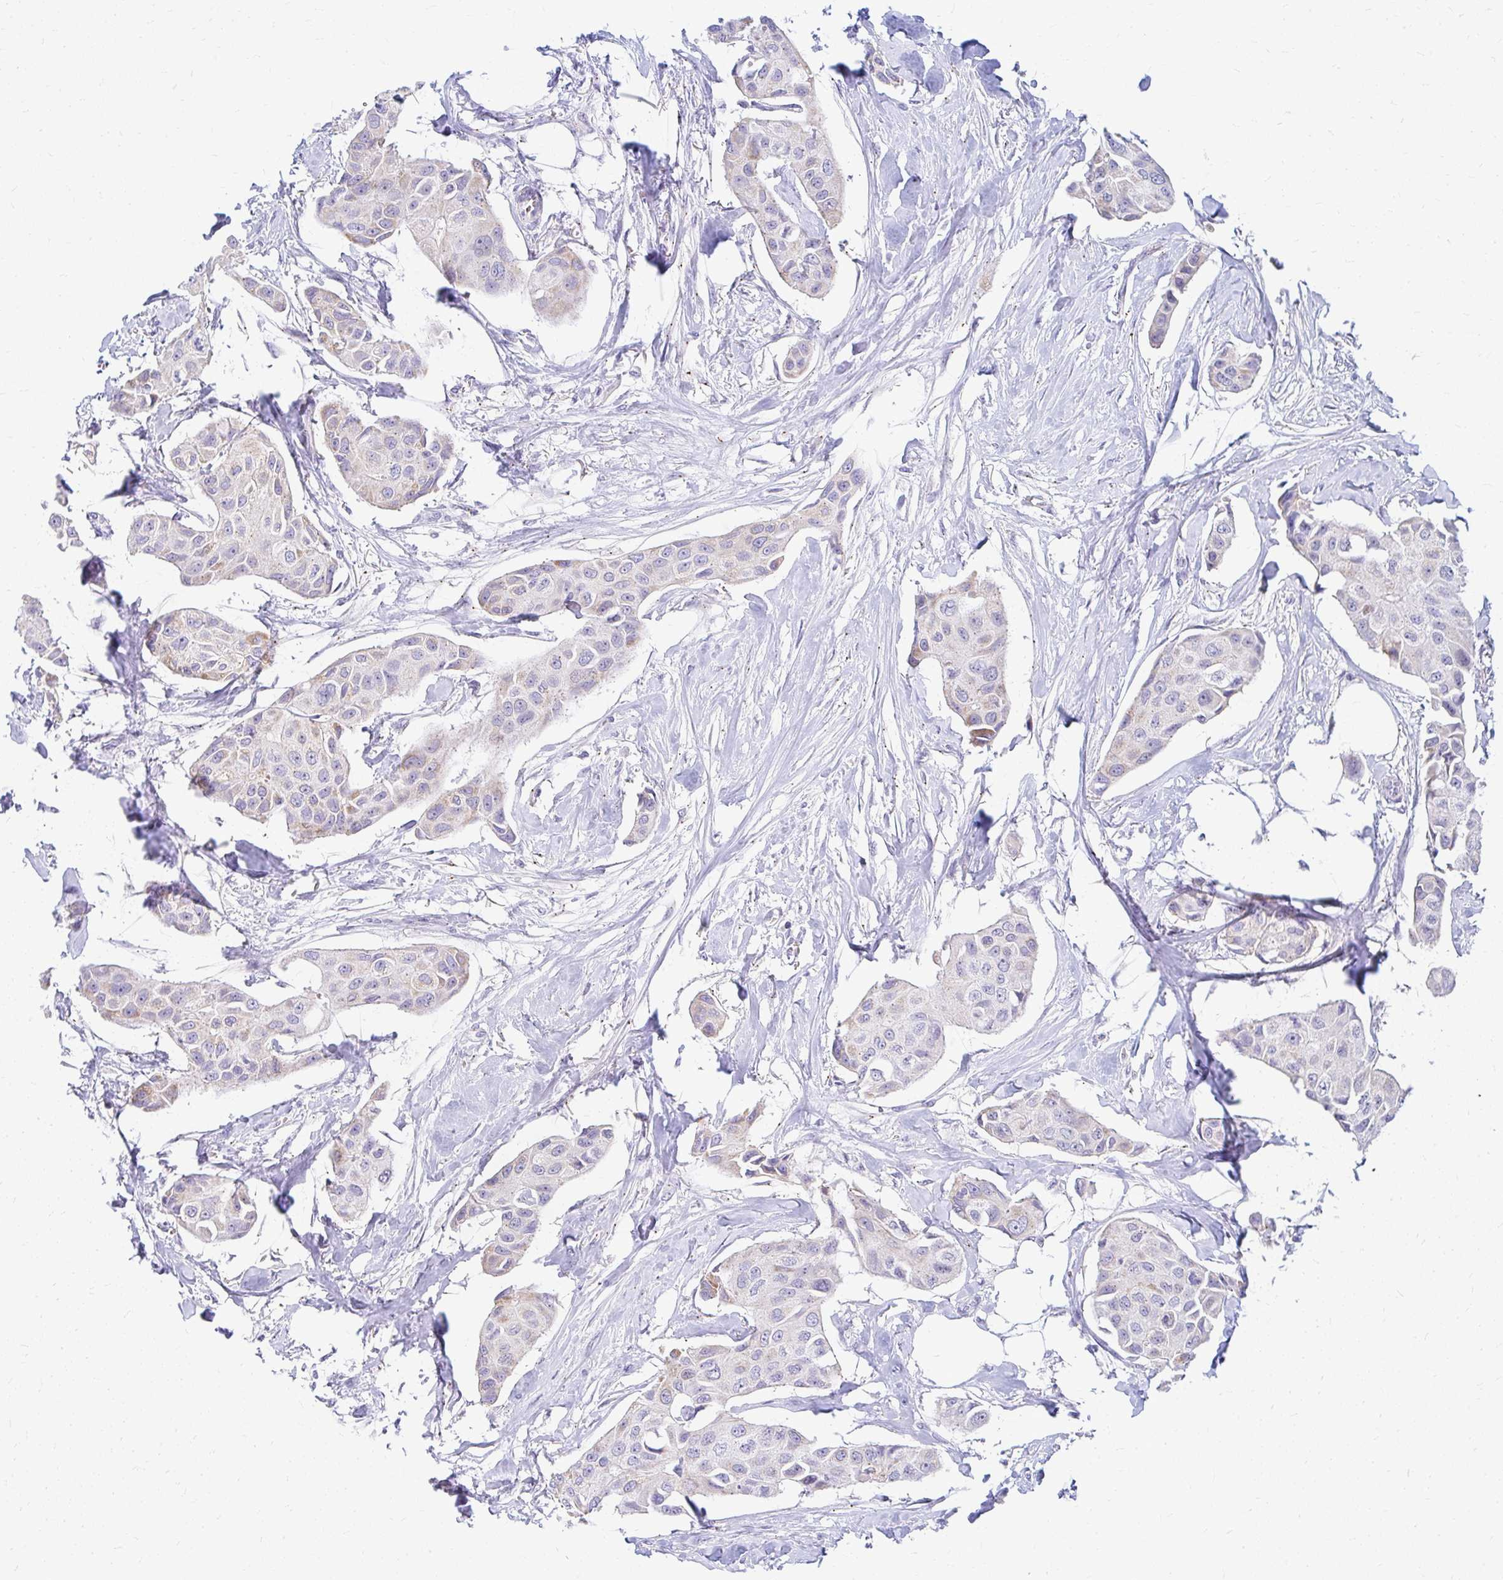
{"staining": {"intensity": "moderate", "quantity": "<25%", "location": "cytoplasmic/membranous"}, "tissue": "breast cancer", "cell_type": "Tumor cells", "image_type": "cancer", "snomed": [{"axis": "morphology", "description": "Duct carcinoma"}, {"axis": "topography", "description": "Breast"}, {"axis": "topography", "description": "Lymph node"}], "caption": "Tumor cells reveal moderate cytoplasmic/membranous staining in approximately <25% of cells in breast cancer.", "gene": "RADIL", "patient": {"sex": "female", "age": 80}}